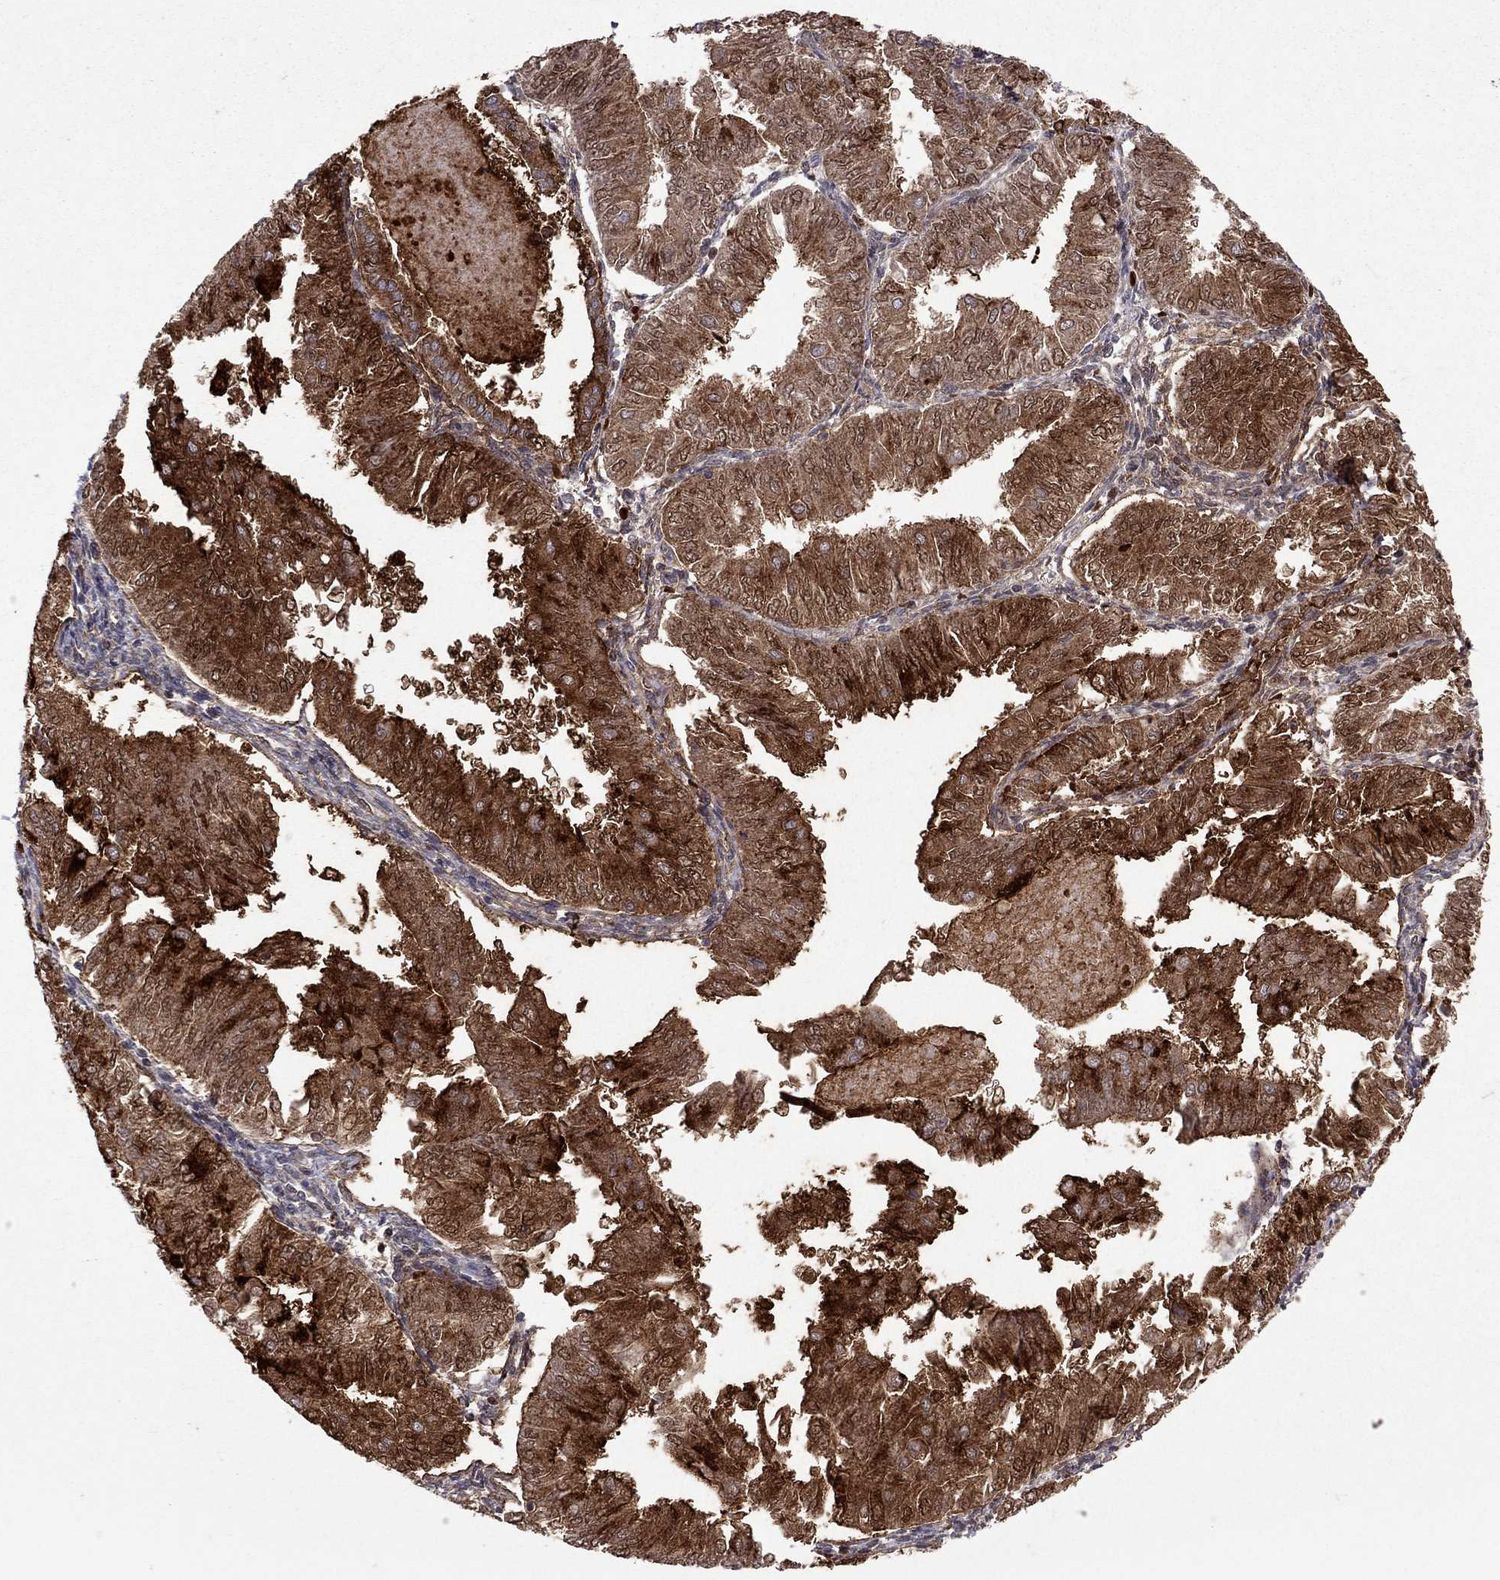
{"staining": {"intensity": "strong", "quantity": "25%-75%", "location": "cytoplasmic/membranous"}, "tissue": "endometrial cancer", "cell_type": "Tumor cells", "image_type": "cancer", "snomed": [{"axis": "morphology", "description": "Adenocarcinoma, NOS"}, {"axis": "topography", "description": "Endometrium"}], "caption": "A photomicrograph of endometrial cancer (adenocarcinoma) stained for a protein shows strong cytoplasmic/membranous brown staining in tumor cells.", "gene": "MUC16", "patient": {"sex": "female", "age": 53}}